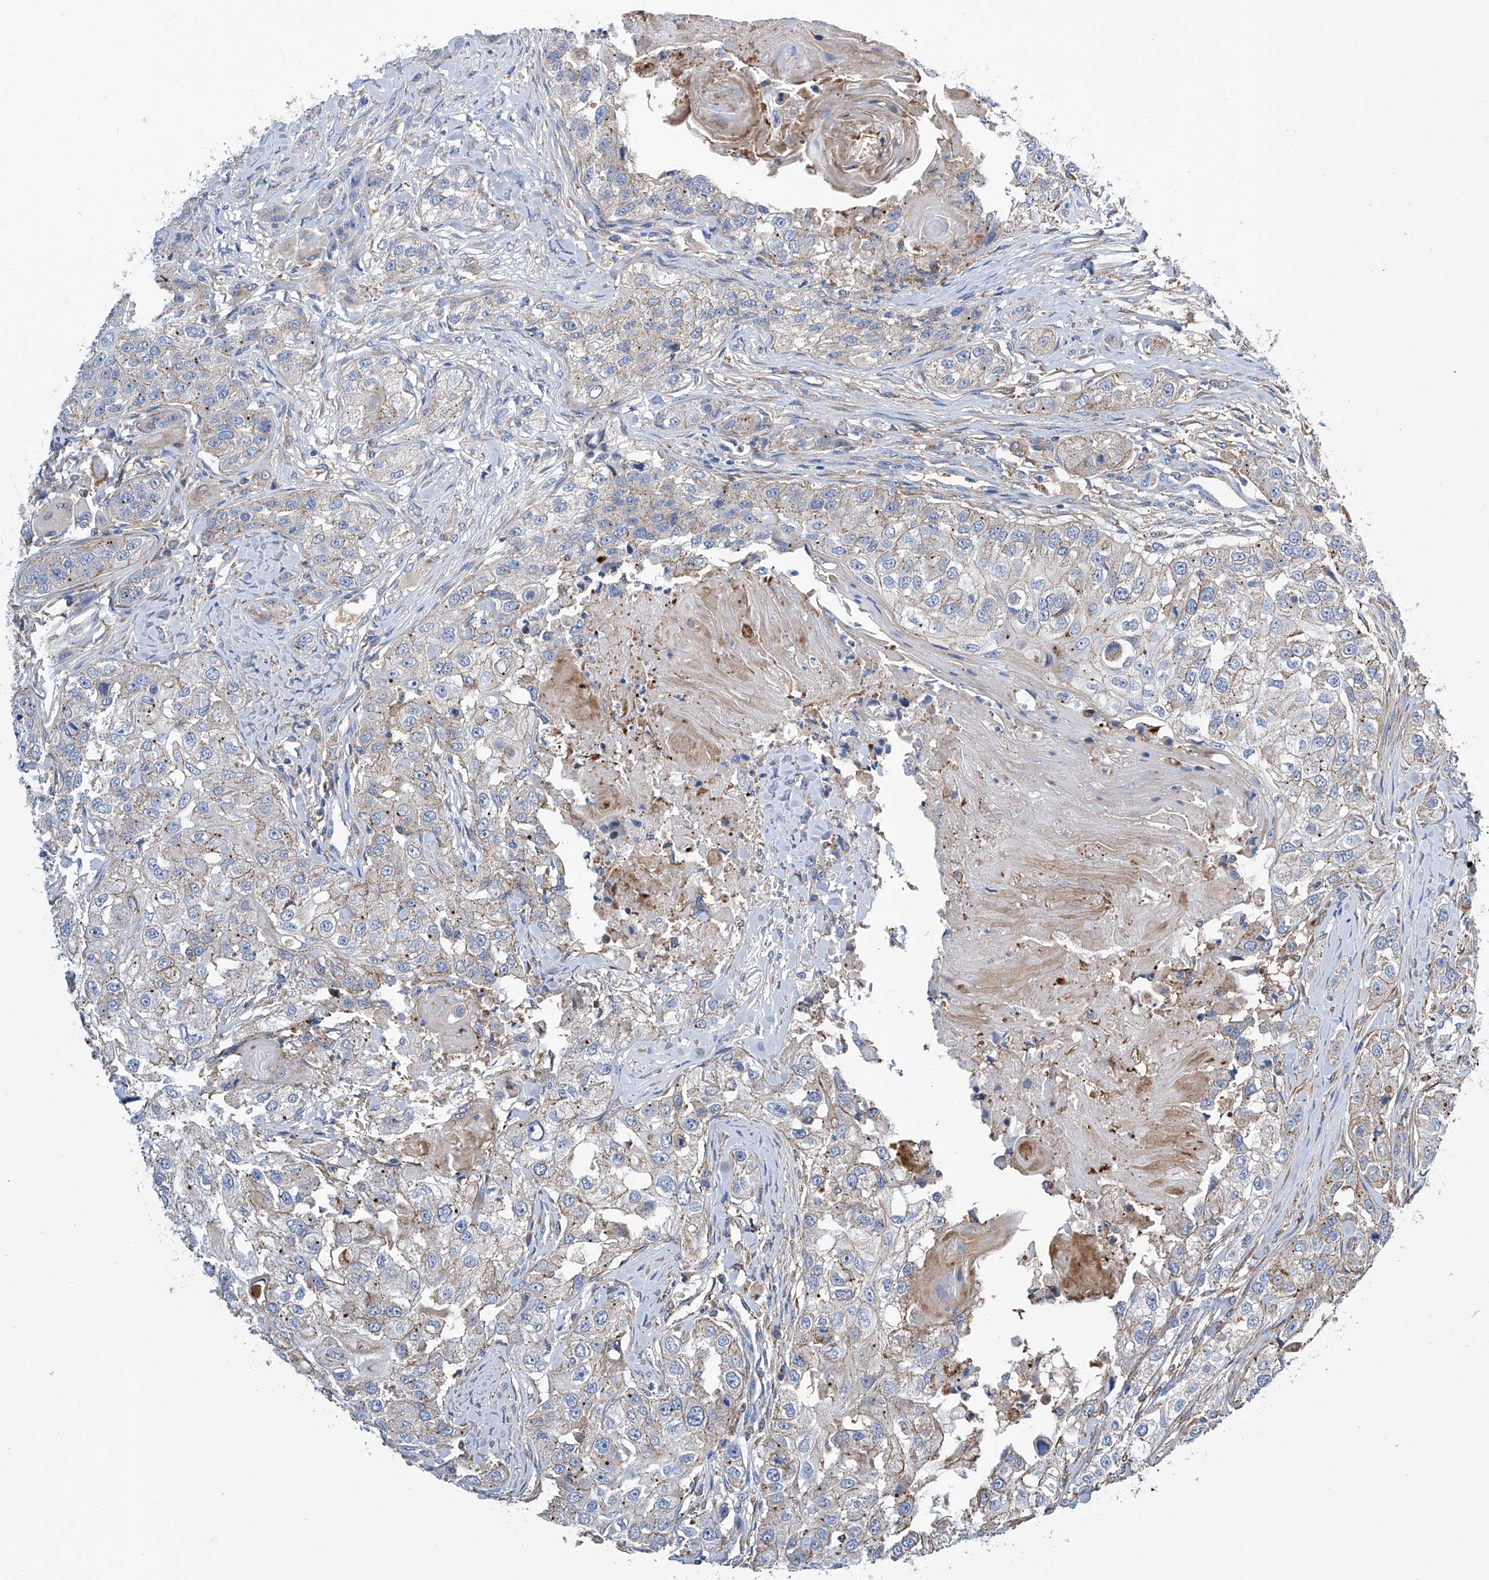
{"staining": {"intensity": "weak", "quantity": "25%-75%", "location": "cytoplasmic/membranous"}, "tissue": "head and neck cancer", "cell_type": "Tumor cells", "image_type": "cancer", "snomed": [{"axis": "morphology", "description": "Normal tissue, NOS"}, {"axis": "morphology", "description": "Squamous cell carcinoma, NOS"}, {"axis": "topography", "description": "Skeletal muscle"}, {"axis": "topography", "description": "Head-Neck"}], "caption": "Immunohistochemistry (IHC) histopathology image of neoplastic tissue: human head and neck cancer stained using immunohistochemistry (IHC) demonstrates low levels of weak protein expression localized specifically in the cytoplasmic/membranous of tumor cells, appearing as a cytoplasmic/membranous brown color.", "gene": "GPT", "patient": {"sex": "male", "age": 51}}